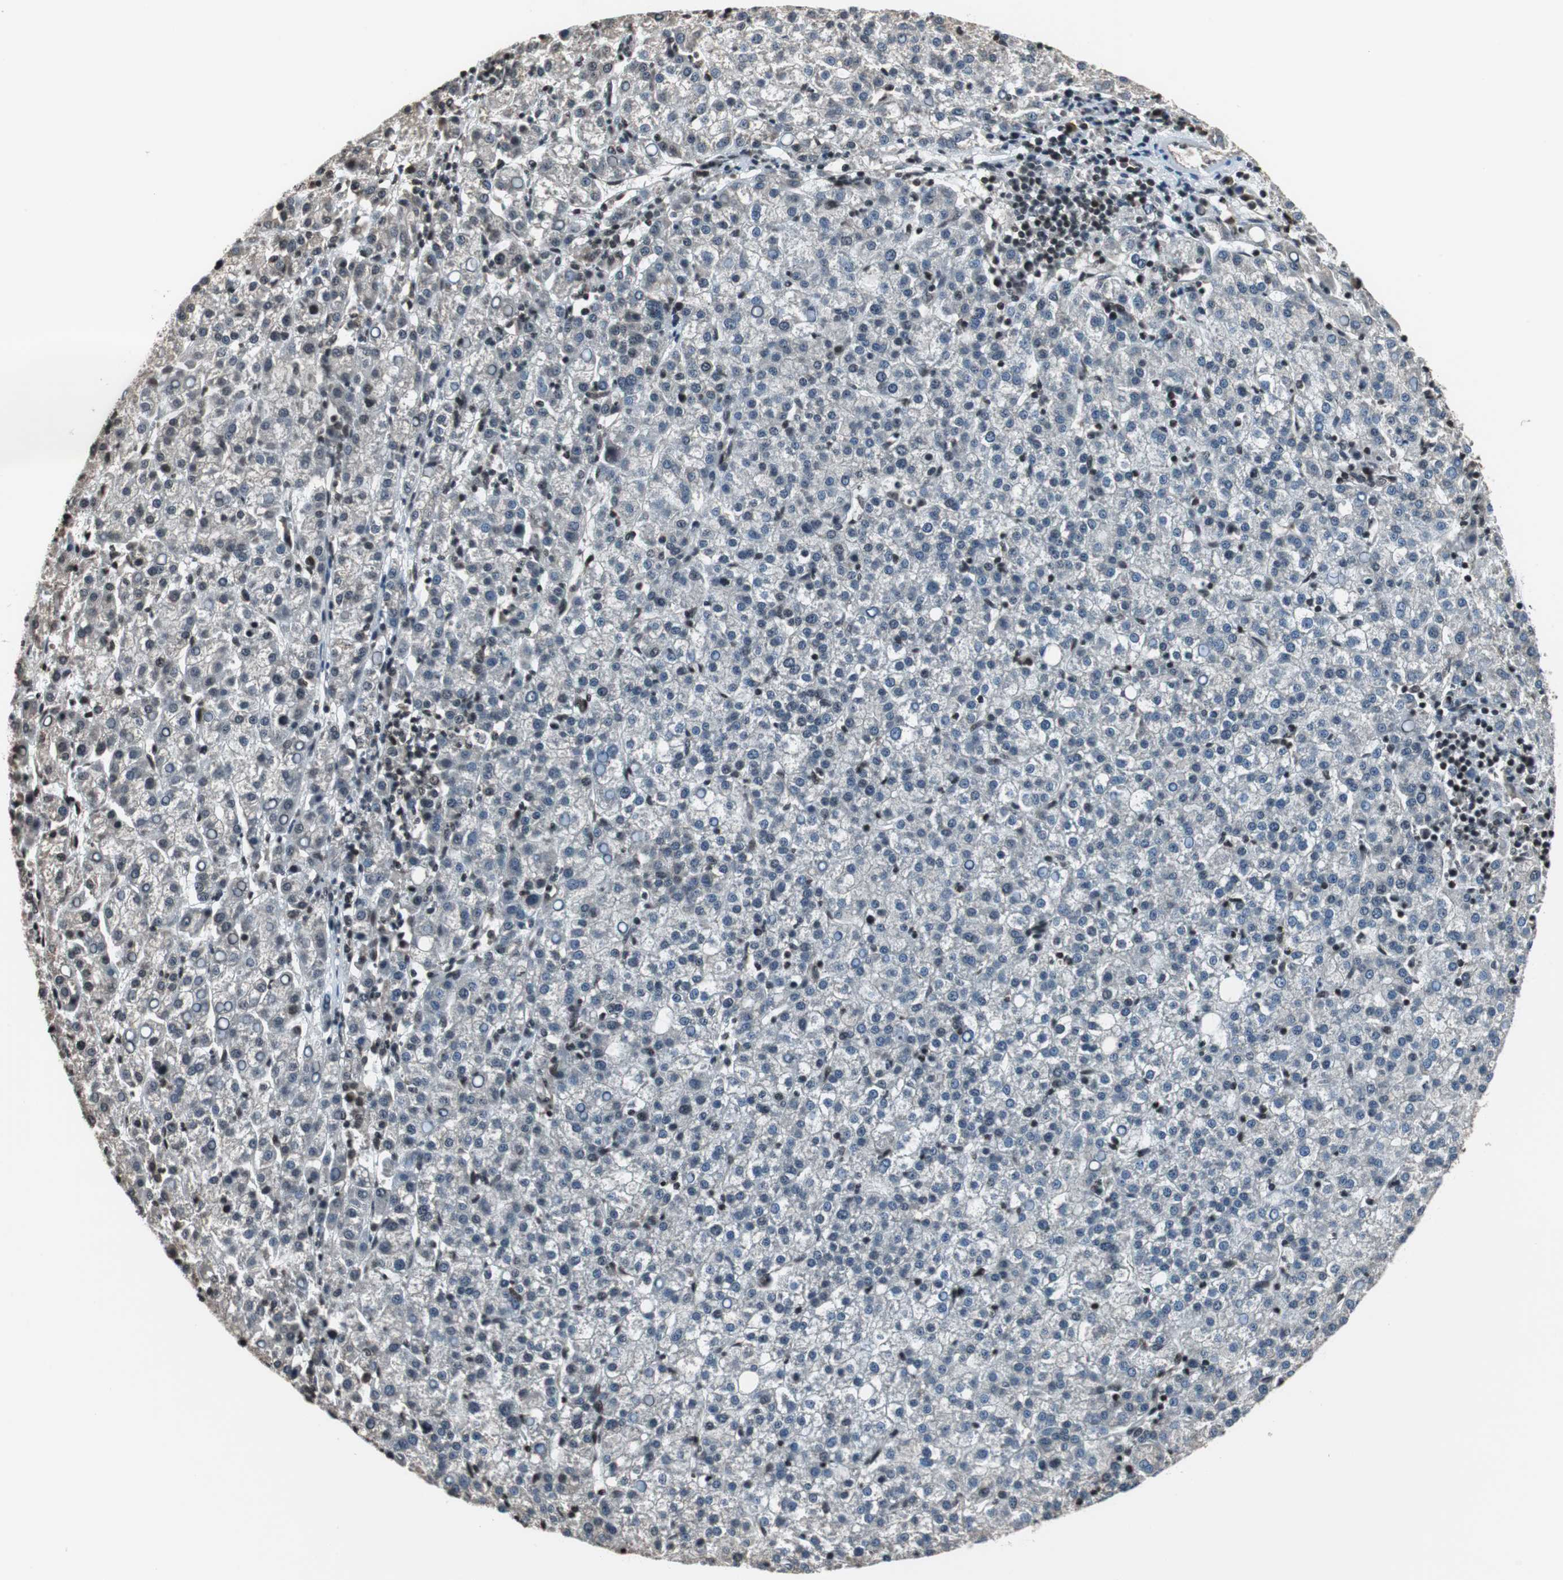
{"staining": {"intensity": "weak", "quantity": "25%-75%", "location": "nuclear"}, "tissue": "liver cancer", "cell_type": "Tumor cells", "image_type": "cancer", "snomed": [{"axis": "morphology", "description": "Carcinoma, Hepatocellular, NOS"}, {"axis": "topography", "description": "Liver"}], "caption": "Liver hepatocellular carcinoma tissue reveals weak nuclear staining in about 25%-75% of tumor cells, visualized by immunohistochemistry. The staining is performed using DAB brown chromogen to label protein expression. The nuclei are counter-stained blue using hematoxylin.", "gene": "REST", "patient": {"sex": "female", "age": 58}}